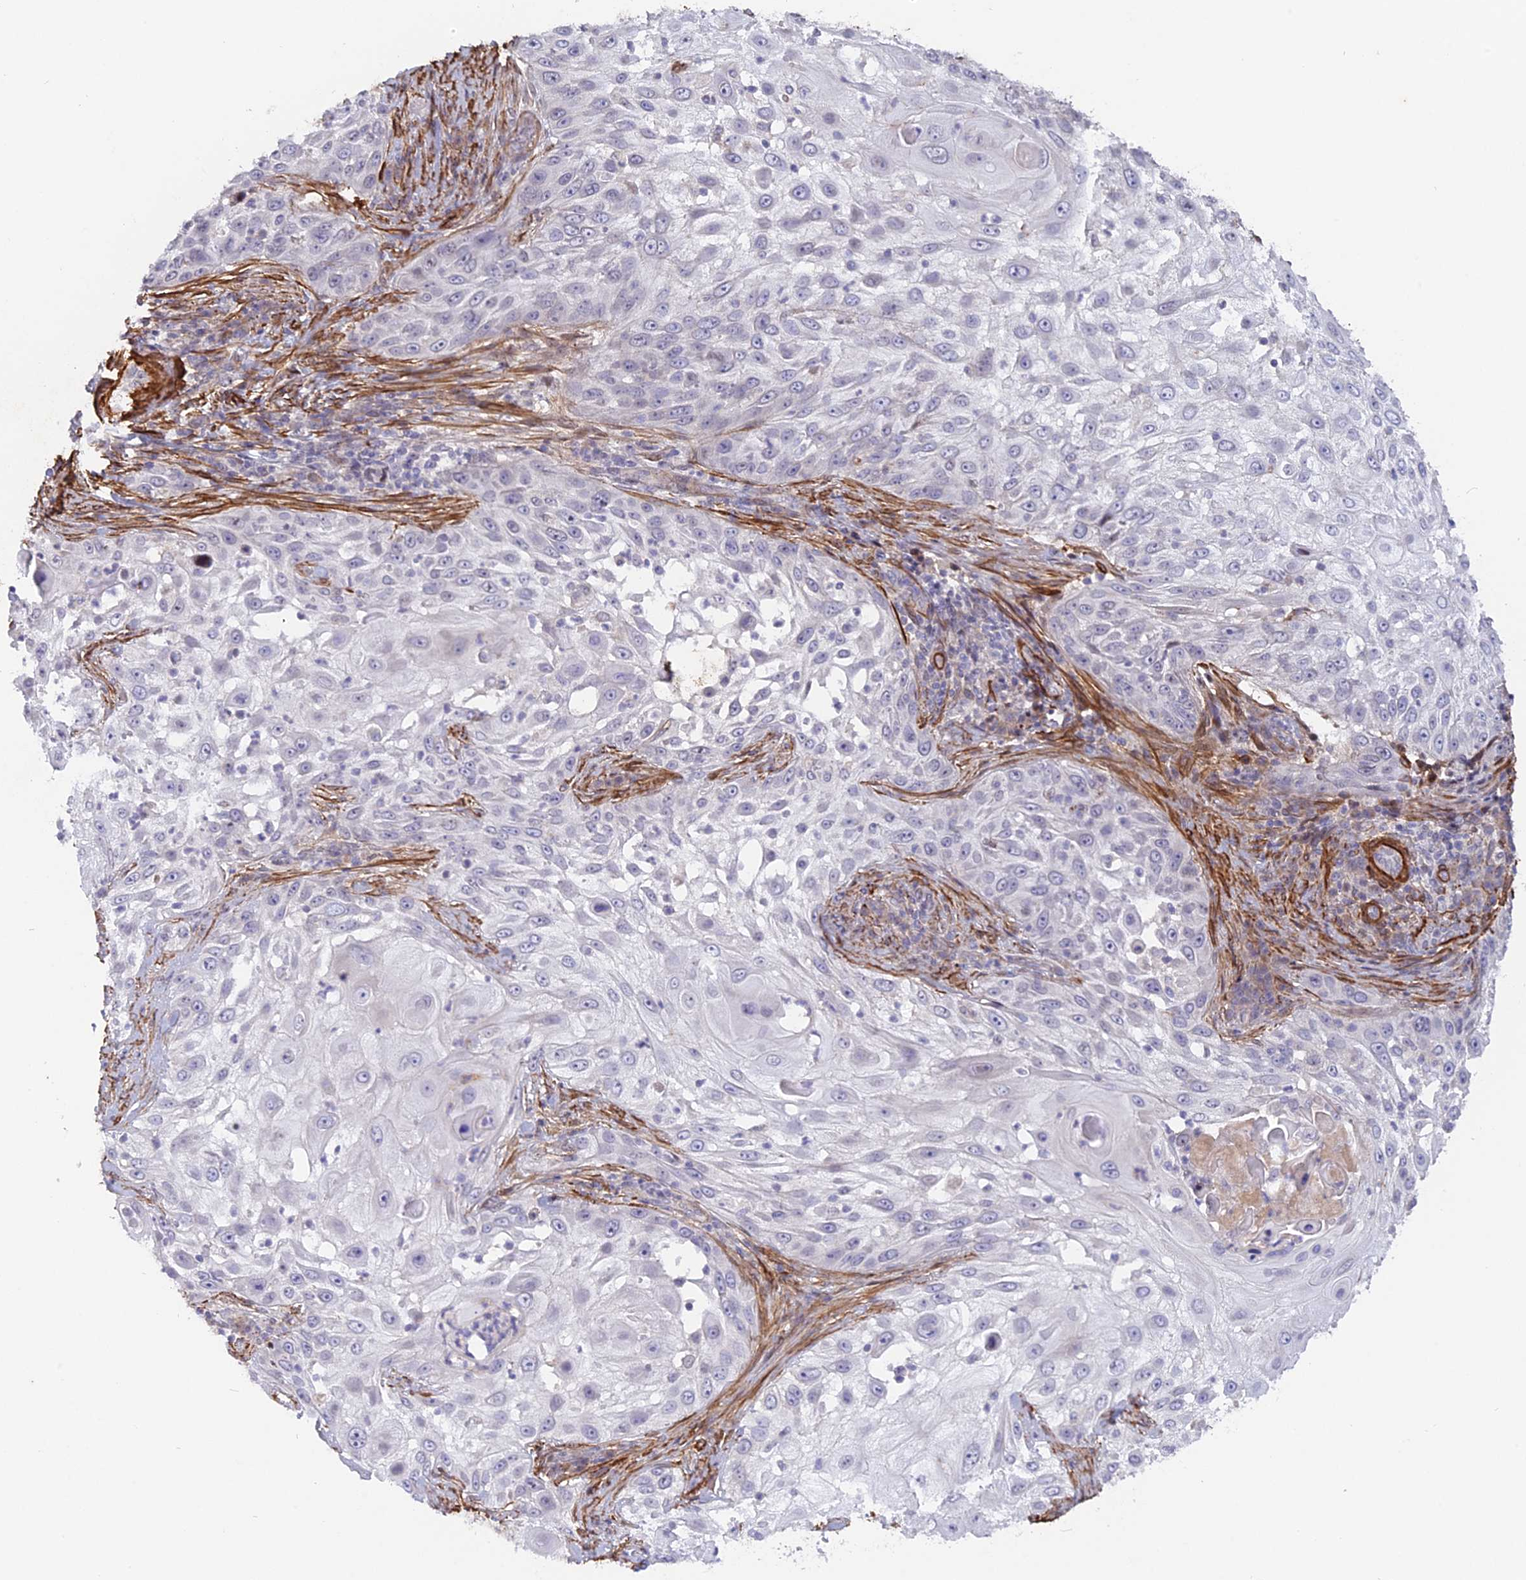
{"staining": {"intensity": "negative", "quantity": "none", "location": "none"}, "tissue": "skin cancer", "cell_type": "Tumor cells", "image_type": "cancer", "snomed": [{"axis": "morphology", "description": "Squamous cell carcinoma, NOS"}, {"axis": "topography", "description": "Skin"}], "caption": "Immunohistochemistry (IHC) micrograph of human squamous cell carcinoma (skin) stained for a protein (brown), which displays no expression in tumor cells.", "gene": "CCDC154", "patient": {"sex": "female", "age": 44}}